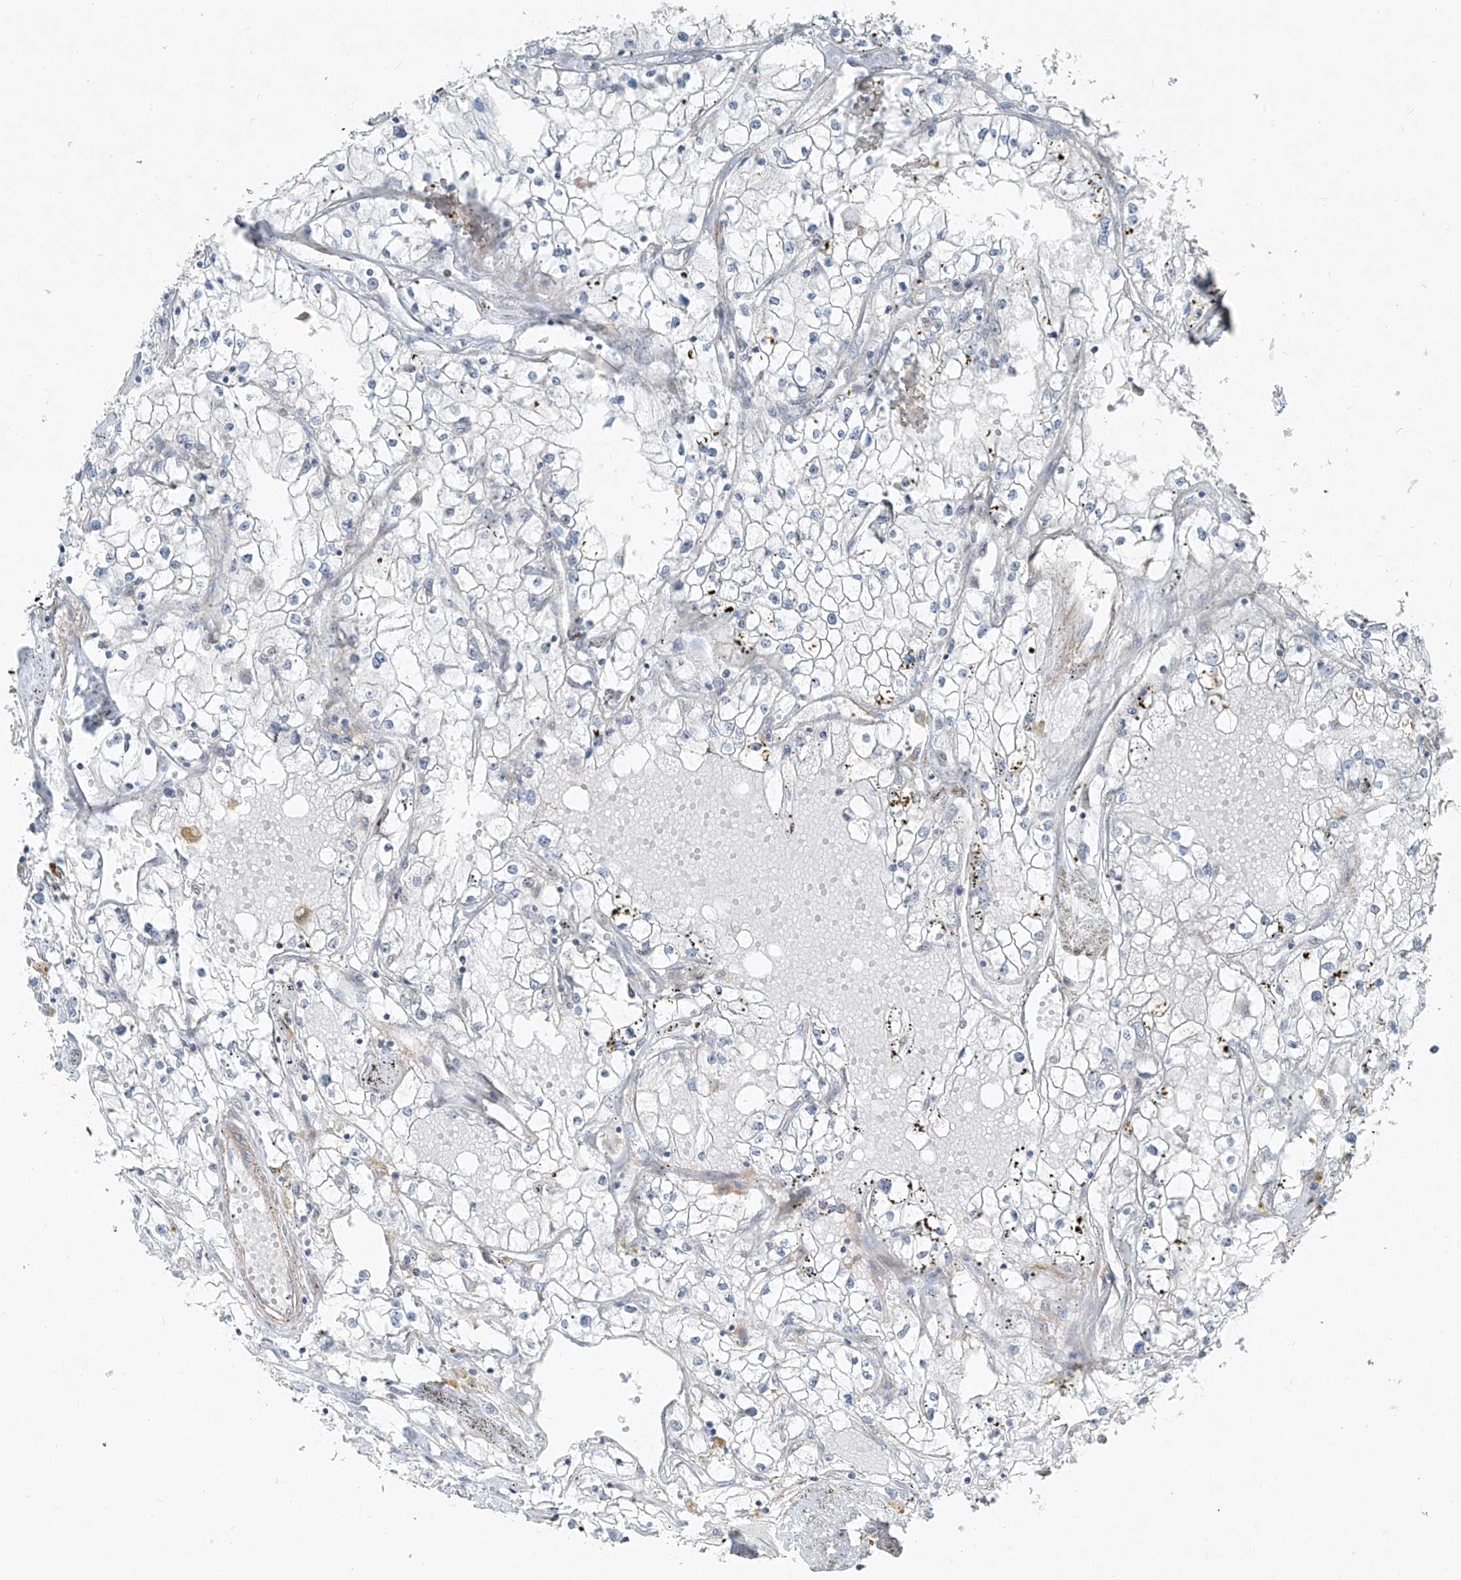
{"staining": {"intensity": "negative", "quantity": "none", "location": "none"}, "tissue": "renal cancer", "cell_type": "Tumor cells", "image_type": "cancer", "snomed": [{"axis": "morphology", "description": "Adenocarcinoma, NOS"}, {"axis": "topography", "description": "Kidney"}], "caption": "Tumor cells show no significant positivity in renal adenocarcinoma. (Stains: DAB immunohistochemistry (IHC) with hematoxylin counter stain, Microscopy: brightfield microscopy at high magnification).", "gene": "PPCS", "patient": {"sex": "male", "age": 56}}